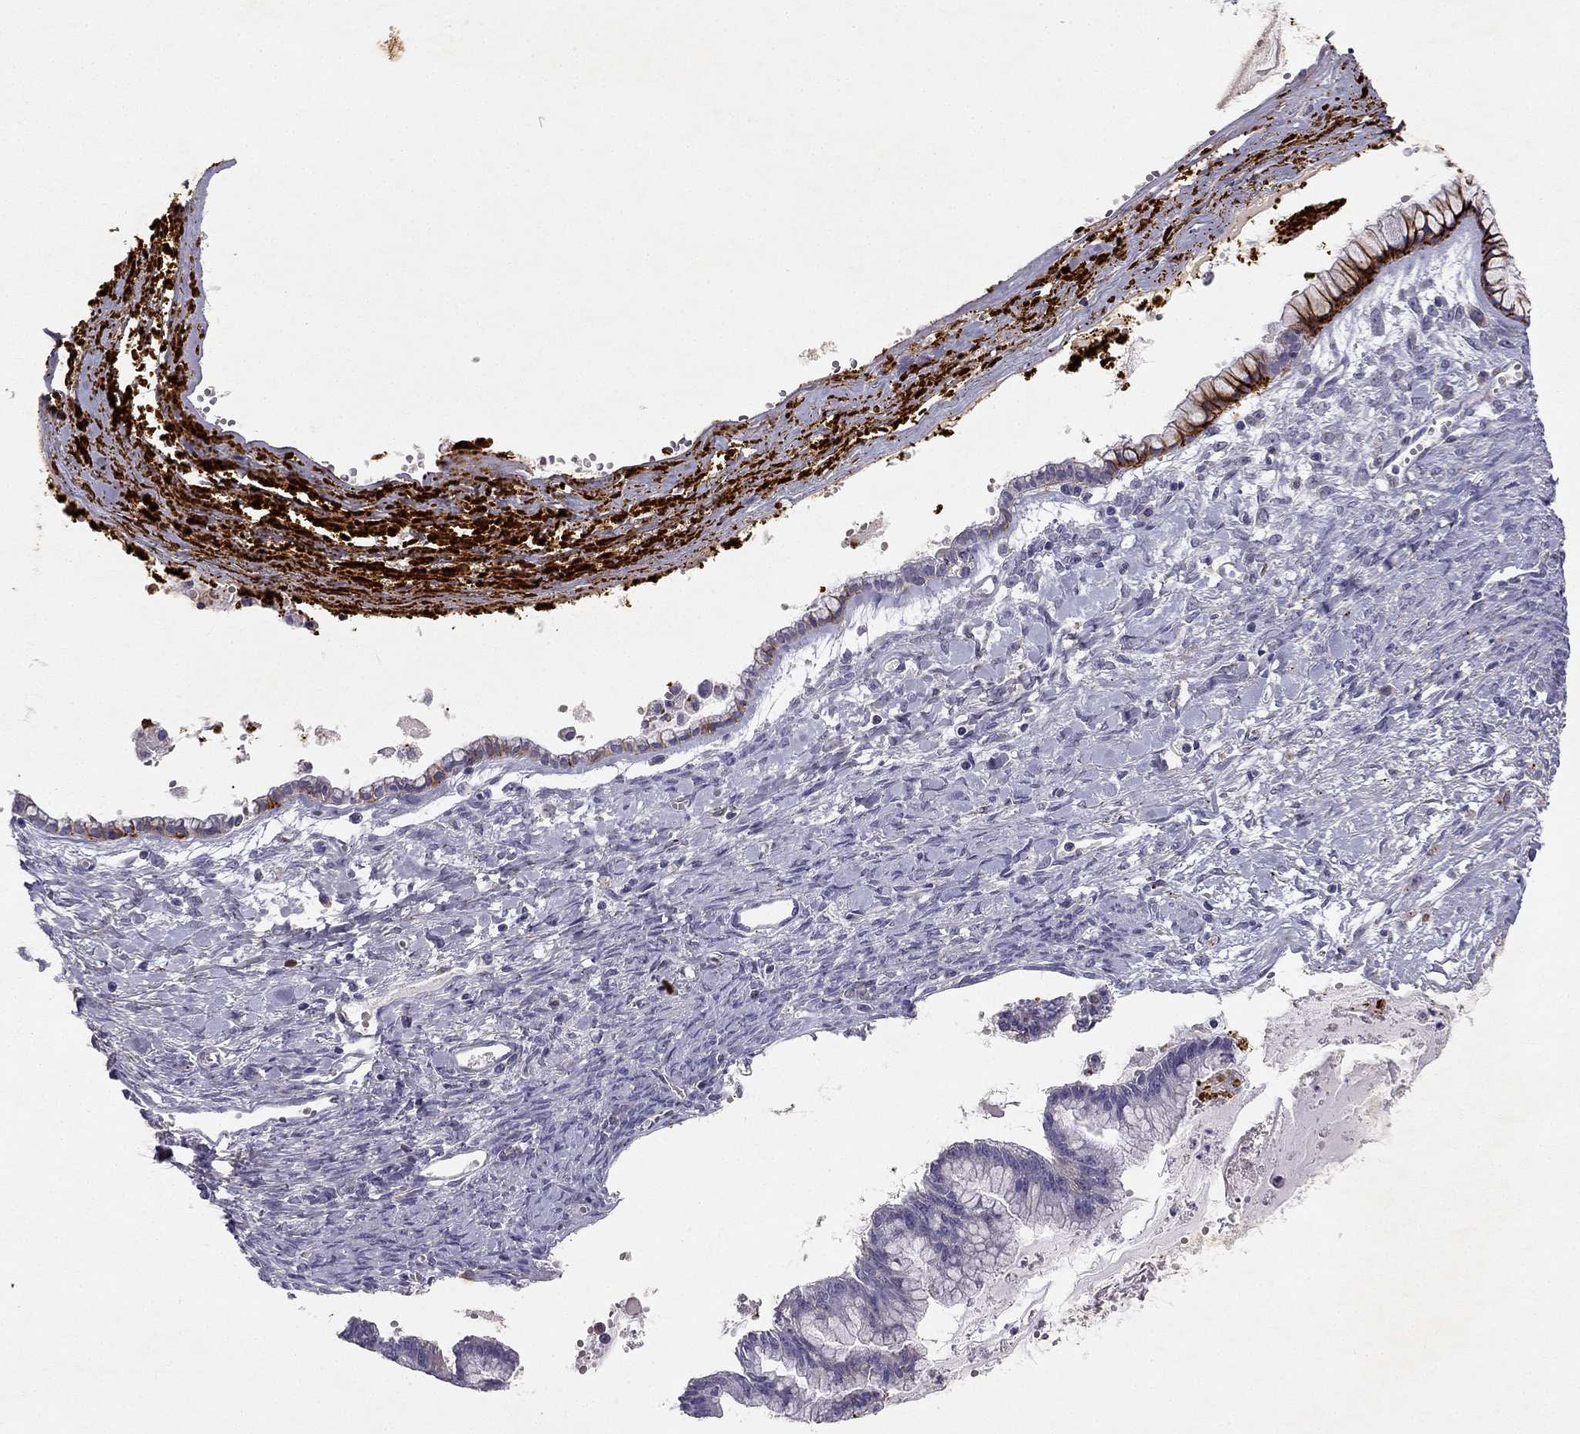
{"staining": {"intensity": "strong", "quantity": "<25%", "location": "cytoplasmic/membranous"}, "tissue": "ovarian cancer", "cell_type": "Tumor cells", "image_type": "cancer", "snomed": [{"axis": "morphology", "description": "Cystadenocarcinoma, mucinous, NOS"}, {"axis": "topography", "description": "Ovary"}], "caption": "Immunohistochemical staining of human ovarian cancer (mucinous cystadenocarcinoma) demonstrates medium levels of strong cytoplasmic/membranous protein staining in approximately <25% of tumor cells.", "gene": "SLC6A4", "patient": {"sex": "female", "age": 67}}